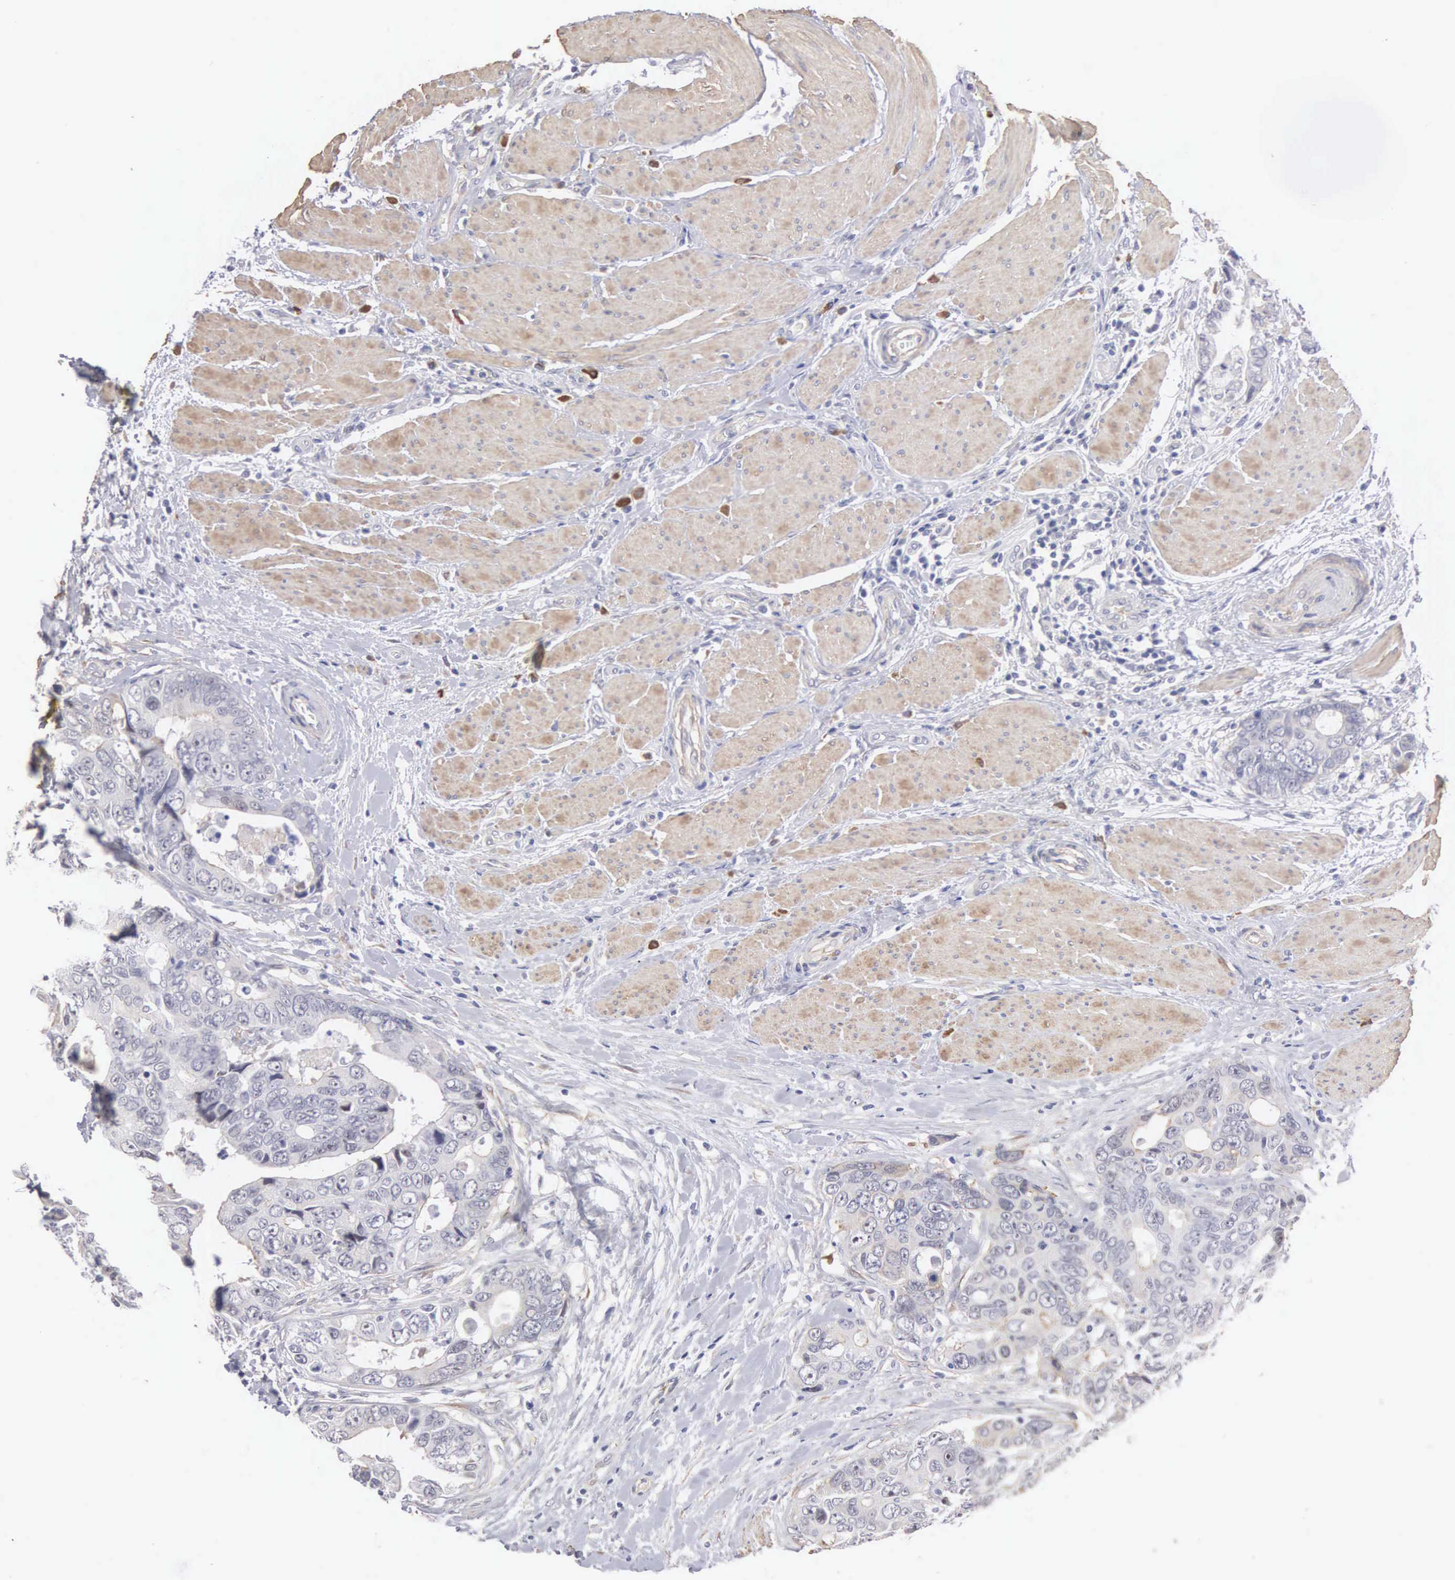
{"staining": {"intensity": "negative", "quantity": "none", "location": "none"}, "tissue": "colorectal cancer", "cell_type": "Tumor cells", "image_type": "cancer", "snomed": [{"axis": "morphology", "description": "Adenocarcinoma, NOS"}, {"axis": "topography", "description": "Rectum"}], "caption": "Adenocarcinoma (colorectal) stained for a protein using immunohistochemistry reveals no positivity tumor cells.", "gene": "ELFN2", "patient": {"sex": "female", "age": 67}}